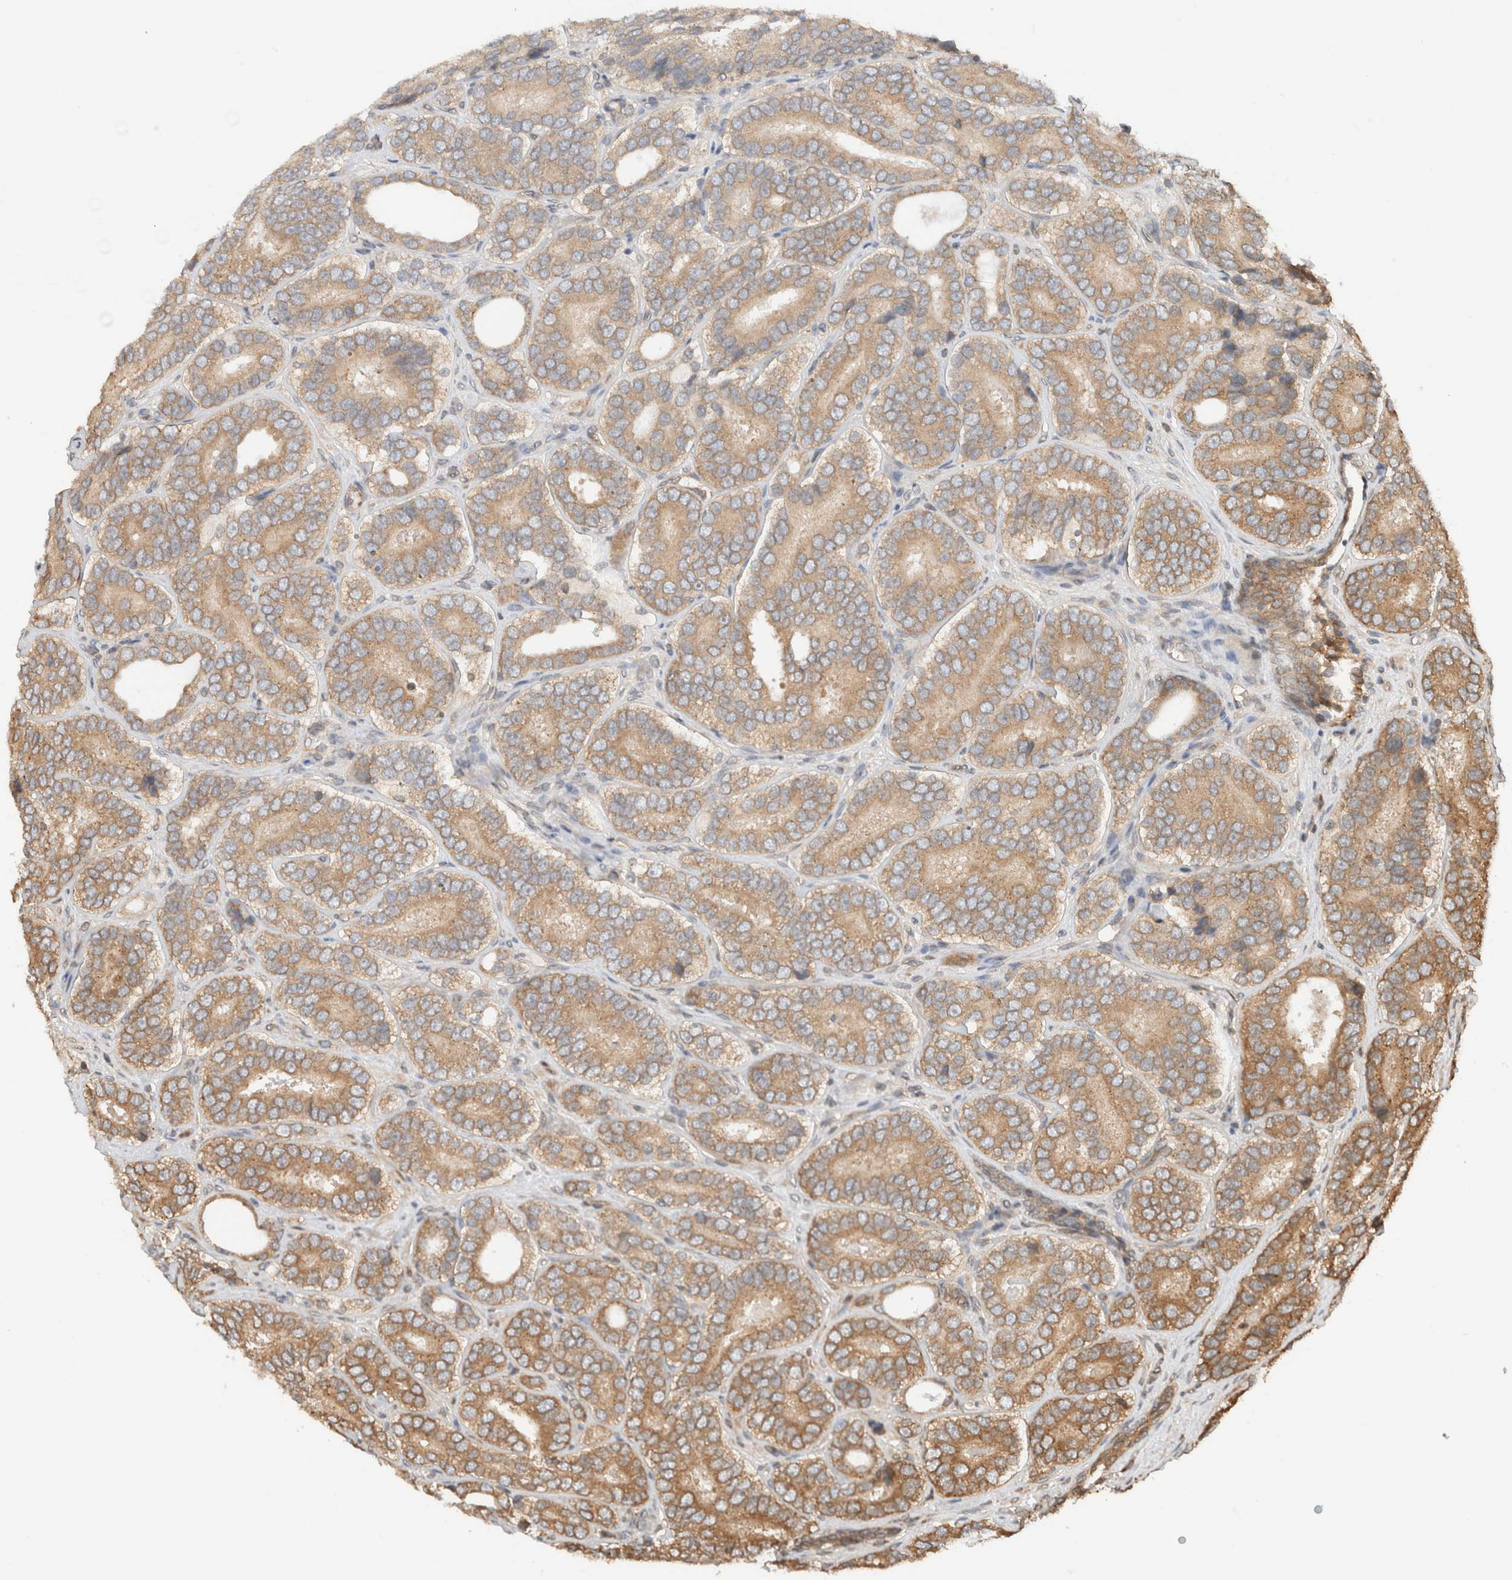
{"staining": {"intensity": "moderate", "quantity": "25%-75%", "location": "cytoplasmic/membranous"}, "tissue": "prostate cancer", "cell_type": "Tumor cells", "image_type": "cancer", "snomed": [{"axis": "morphology", "description": "Adenocarcinoma, High grade"}, {"axis": "topography", "description": "Prostate"}], "caption": "A high-resolution image shows immunohistochemistry (IHC) staining of adenocarcinoma (high-grade) (prostate), which demonstrates moderate cytoplasmic/membranous staining in about 25%-75% of tumor cells.", "gene": "ARFGEF2", "patient": {"sex": "male", "age": 56}}